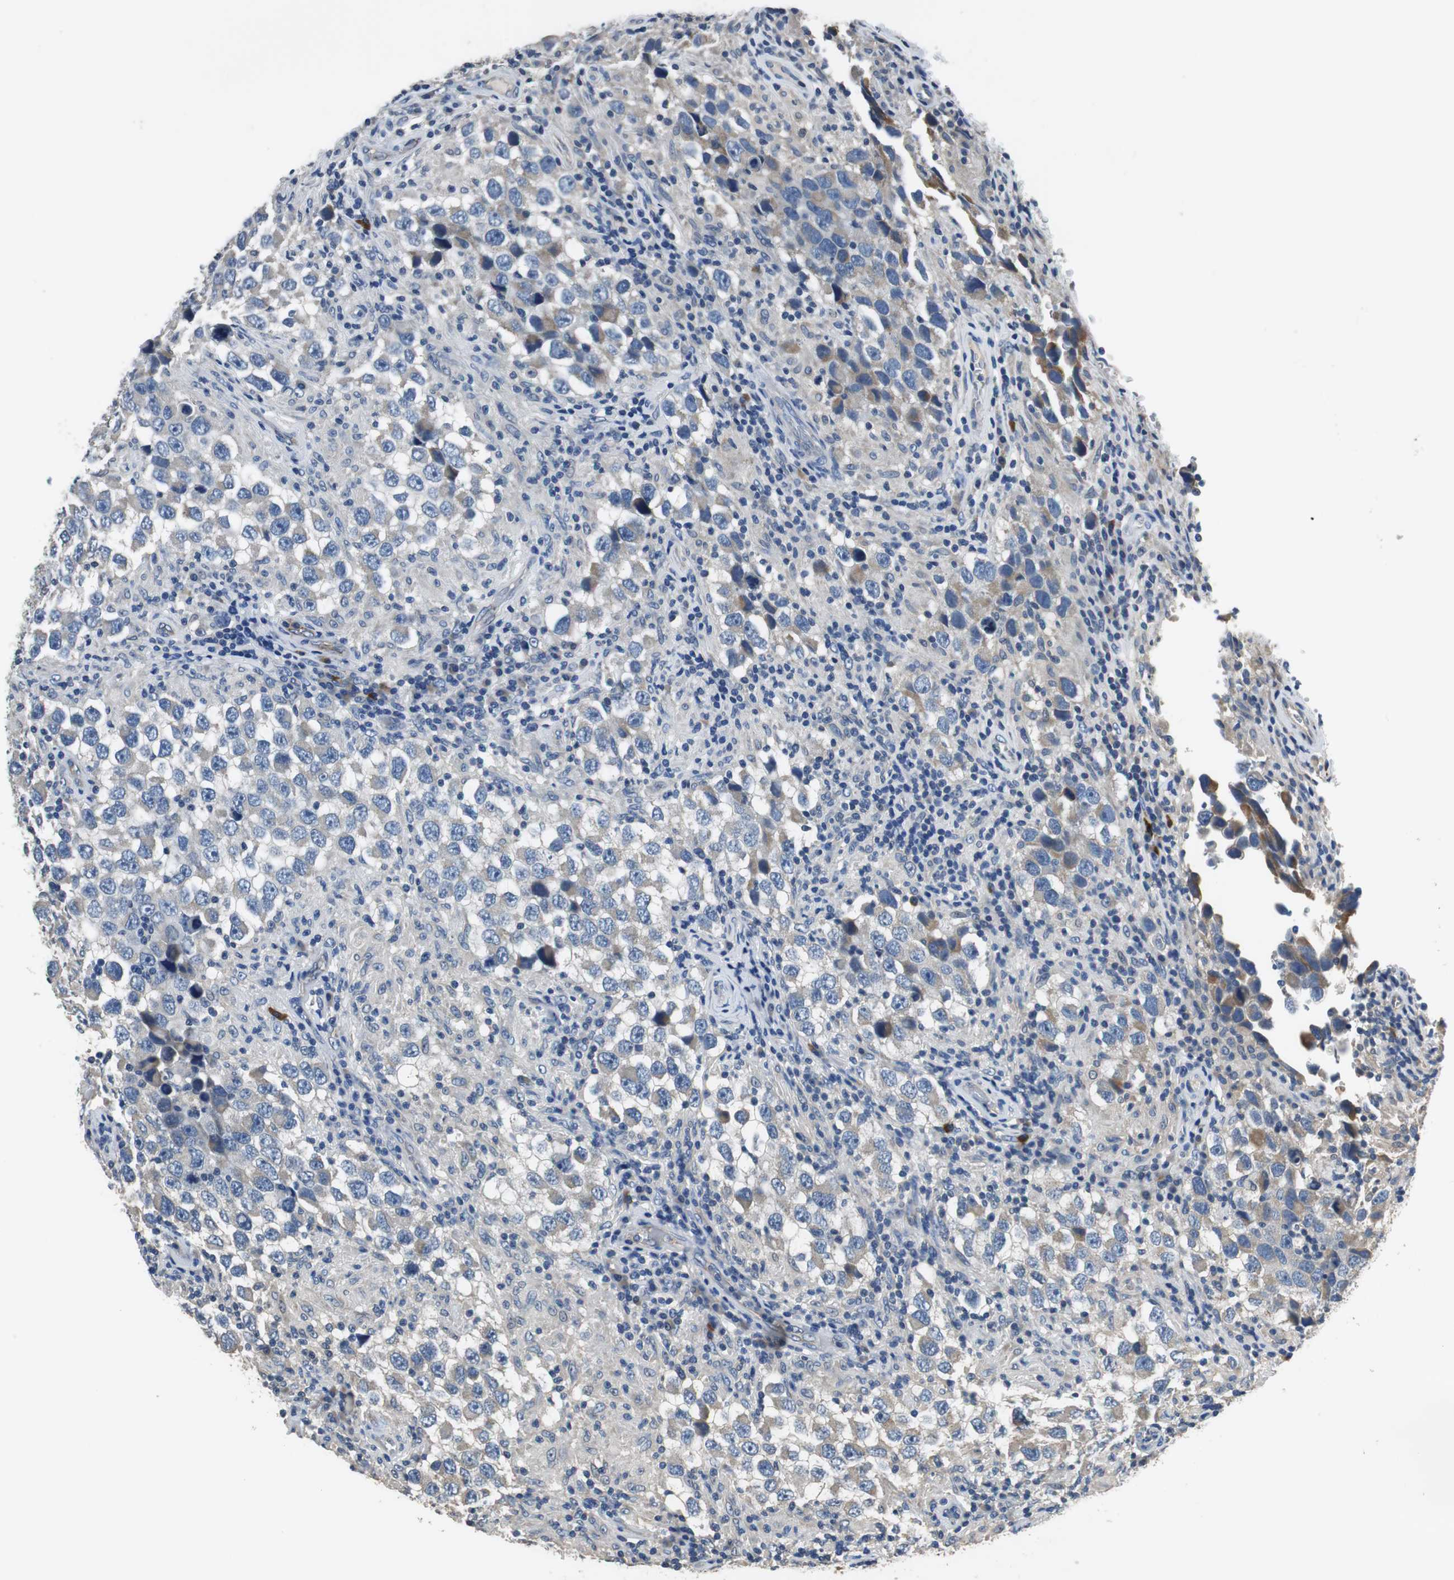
{"staining": {"intensity": "weak", "quantity": "<25%", "location": "cytoplasmic/membranous"}, "tissue": "testis cancer", "cell_type": "Tumor cells", "image_type": "cancer", "snomed": [{"axis": "morphology", "description": "Carcinoma, Embryonal, NOS"}, {"axis": "topography", "description": "Testis"}], "caption": "High magnification brightfield microscopy of embryonal carcinoma (testis) stained with DAB (3,3'-diaminobenzidine) (brown) and counterstained with hematoxylin (blue): tumor cells show no significant staining. The staining is performed using DAB brown chromogen with nuclei counter-stained in using hematoxylin.", "gene": "MTIF2", "patient": {"sex": "male", "age": 21}}